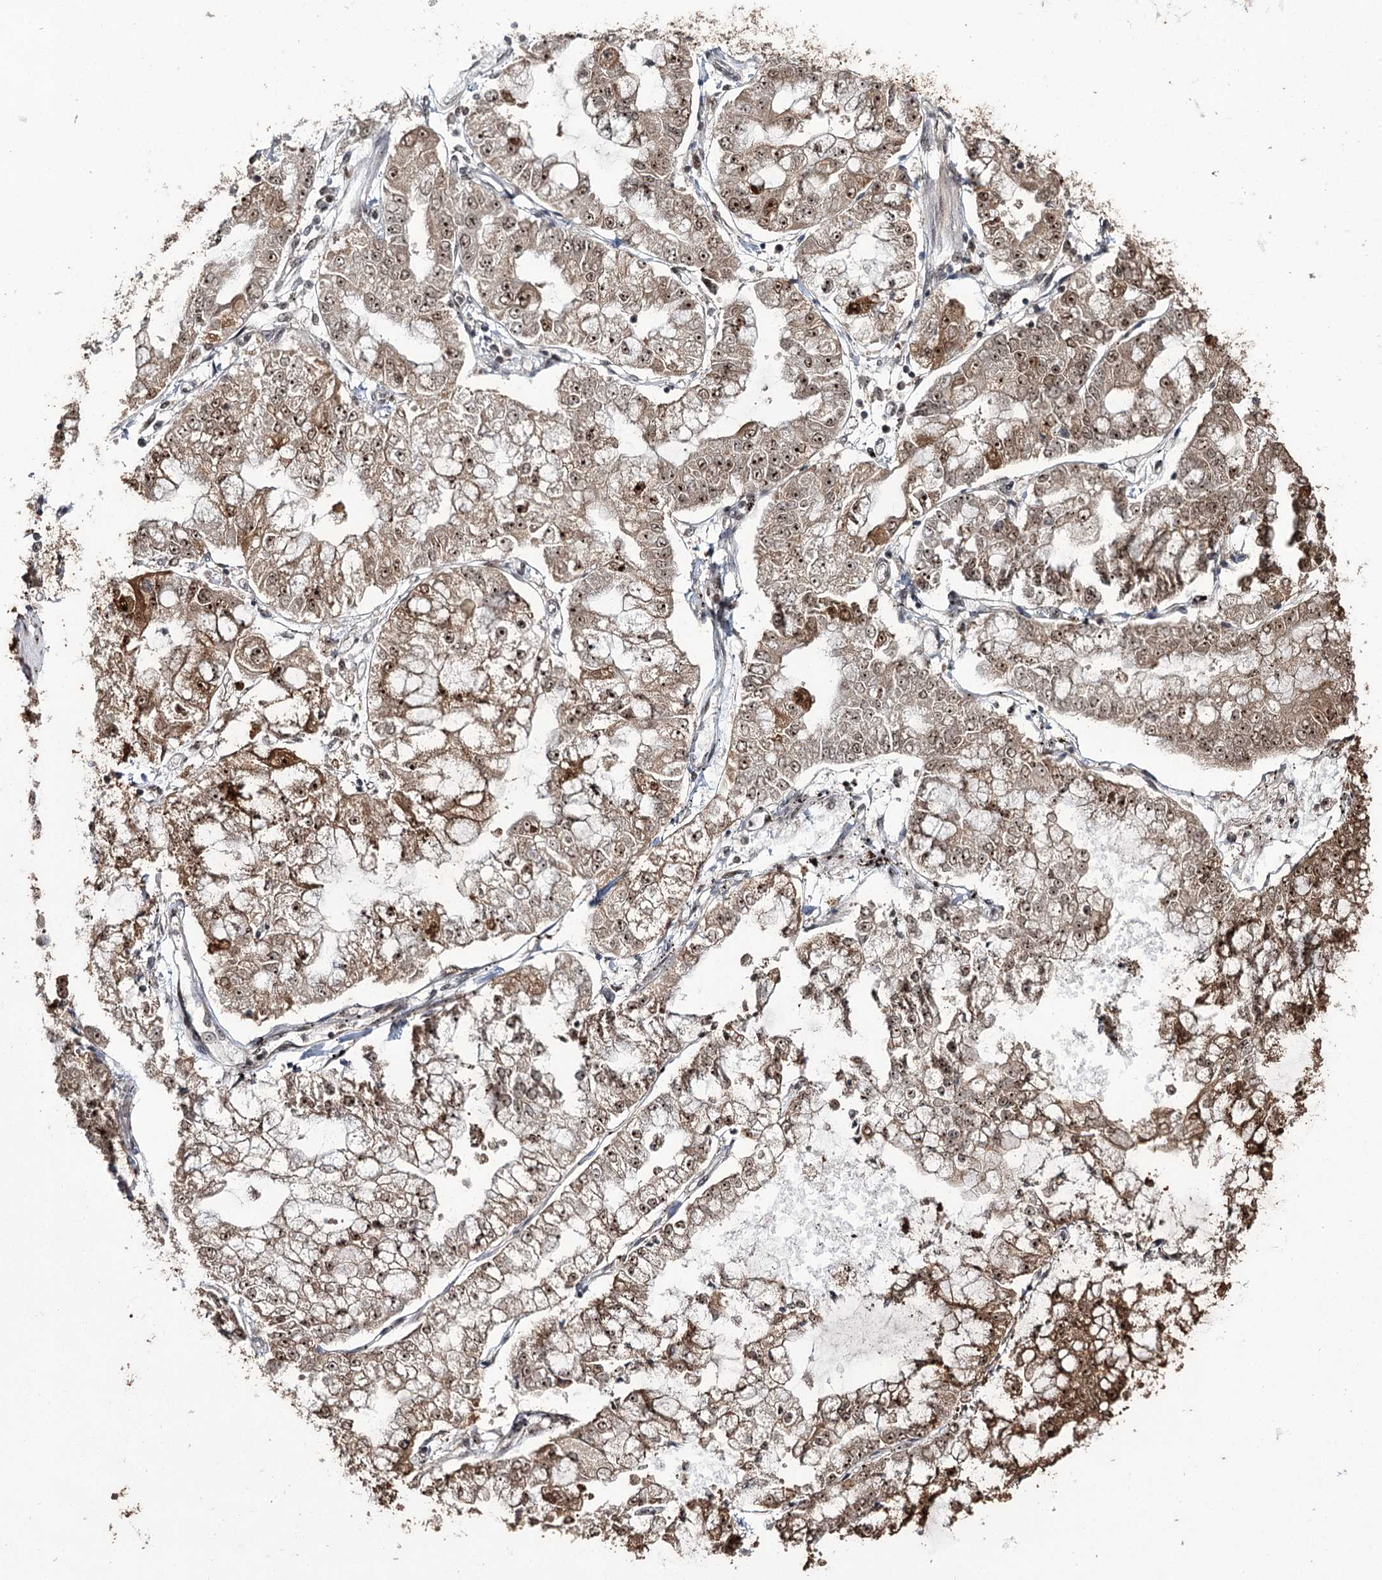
{"staining": {"intensity": "moderate", "quantity": ">75%", "location": "cytoplasmic/membranous,nuclear"}, "tissue": "stomach cancer", "cell_type": "Tumor cells", "image_type": "cancer", "snomed": [{"axis": "morphology", "description": "Adenocarcinoma, NOS"}, {"axis": "topography", "description": "Stomach"}], "caption": "Protein expression analysis of human adenocarcinoma (stomach) reveals moderate cytoplasmic/membranous and nuclear staining in approximately >75% of tumor cells. Using DAB (3,3'-diaminobenzidine) (brown) and hematoxylin (blue) stains, captured at high magnification using brightfield microscopy.", "gene": "ERCC3", "patient": {"sex": "male", "age": 76}}